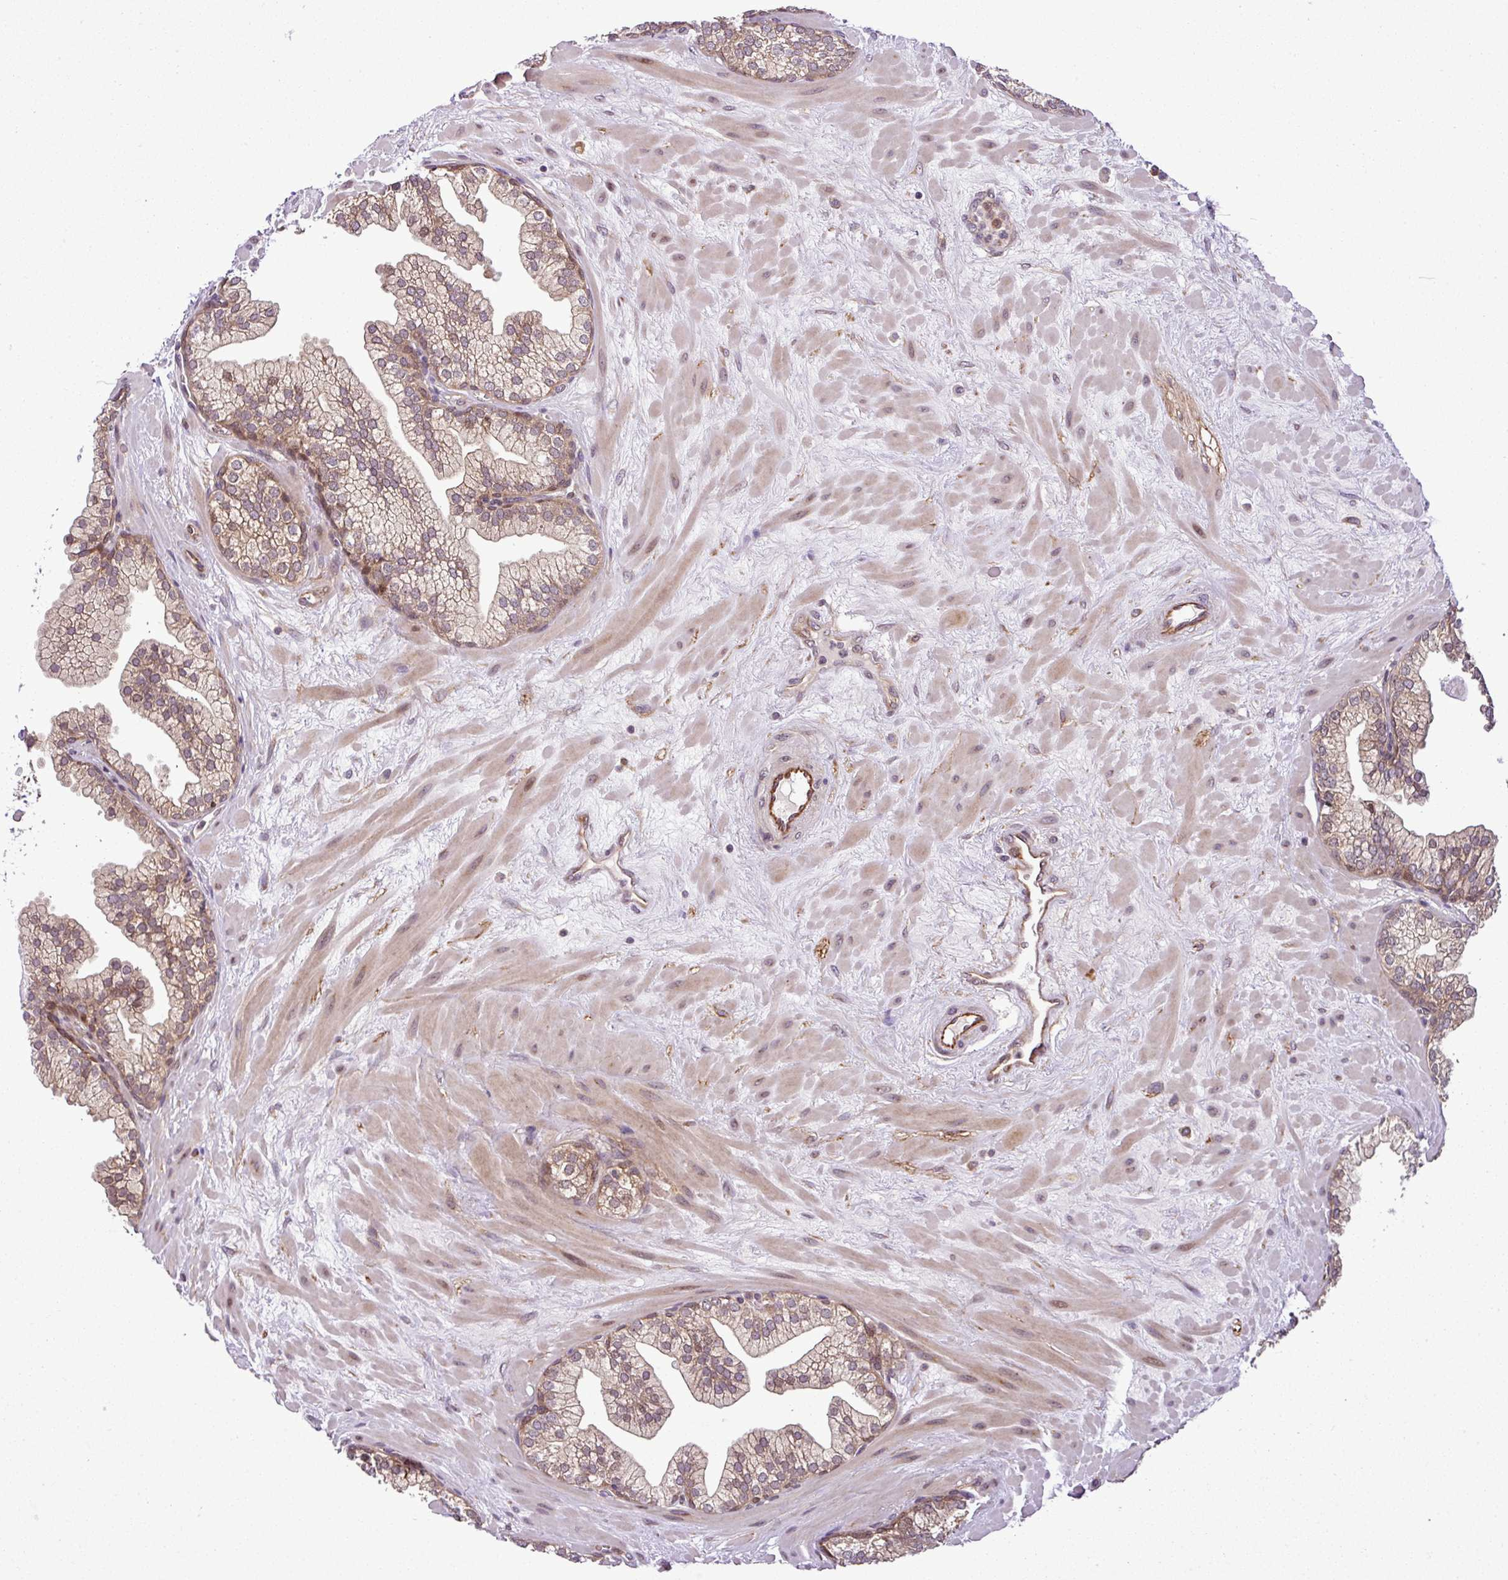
{"staining": {"intensity": "moderate", "quantity": ">75%", "location": "cytoplasmic/membranous"}, "tissue": "prostate", "cell_type": "Glandular cells", "image_type": "normal", "snomed": [{"axis": "morphology", "description": "Normal tissue, NOS"}, {"axis": "topography", "description": "Prostate"}, {"axis": "topography", "description": "Peripheral nerve tissue"}], "caption": "An IHC micrograph of unremarkable tissue is shown. Protein staining in brown labels moderate cytoplasmic/membranous positivity in prostate within glandular cells.", "gene": "DLGAP4", "patient": {"sex": "male", "age": 61}}